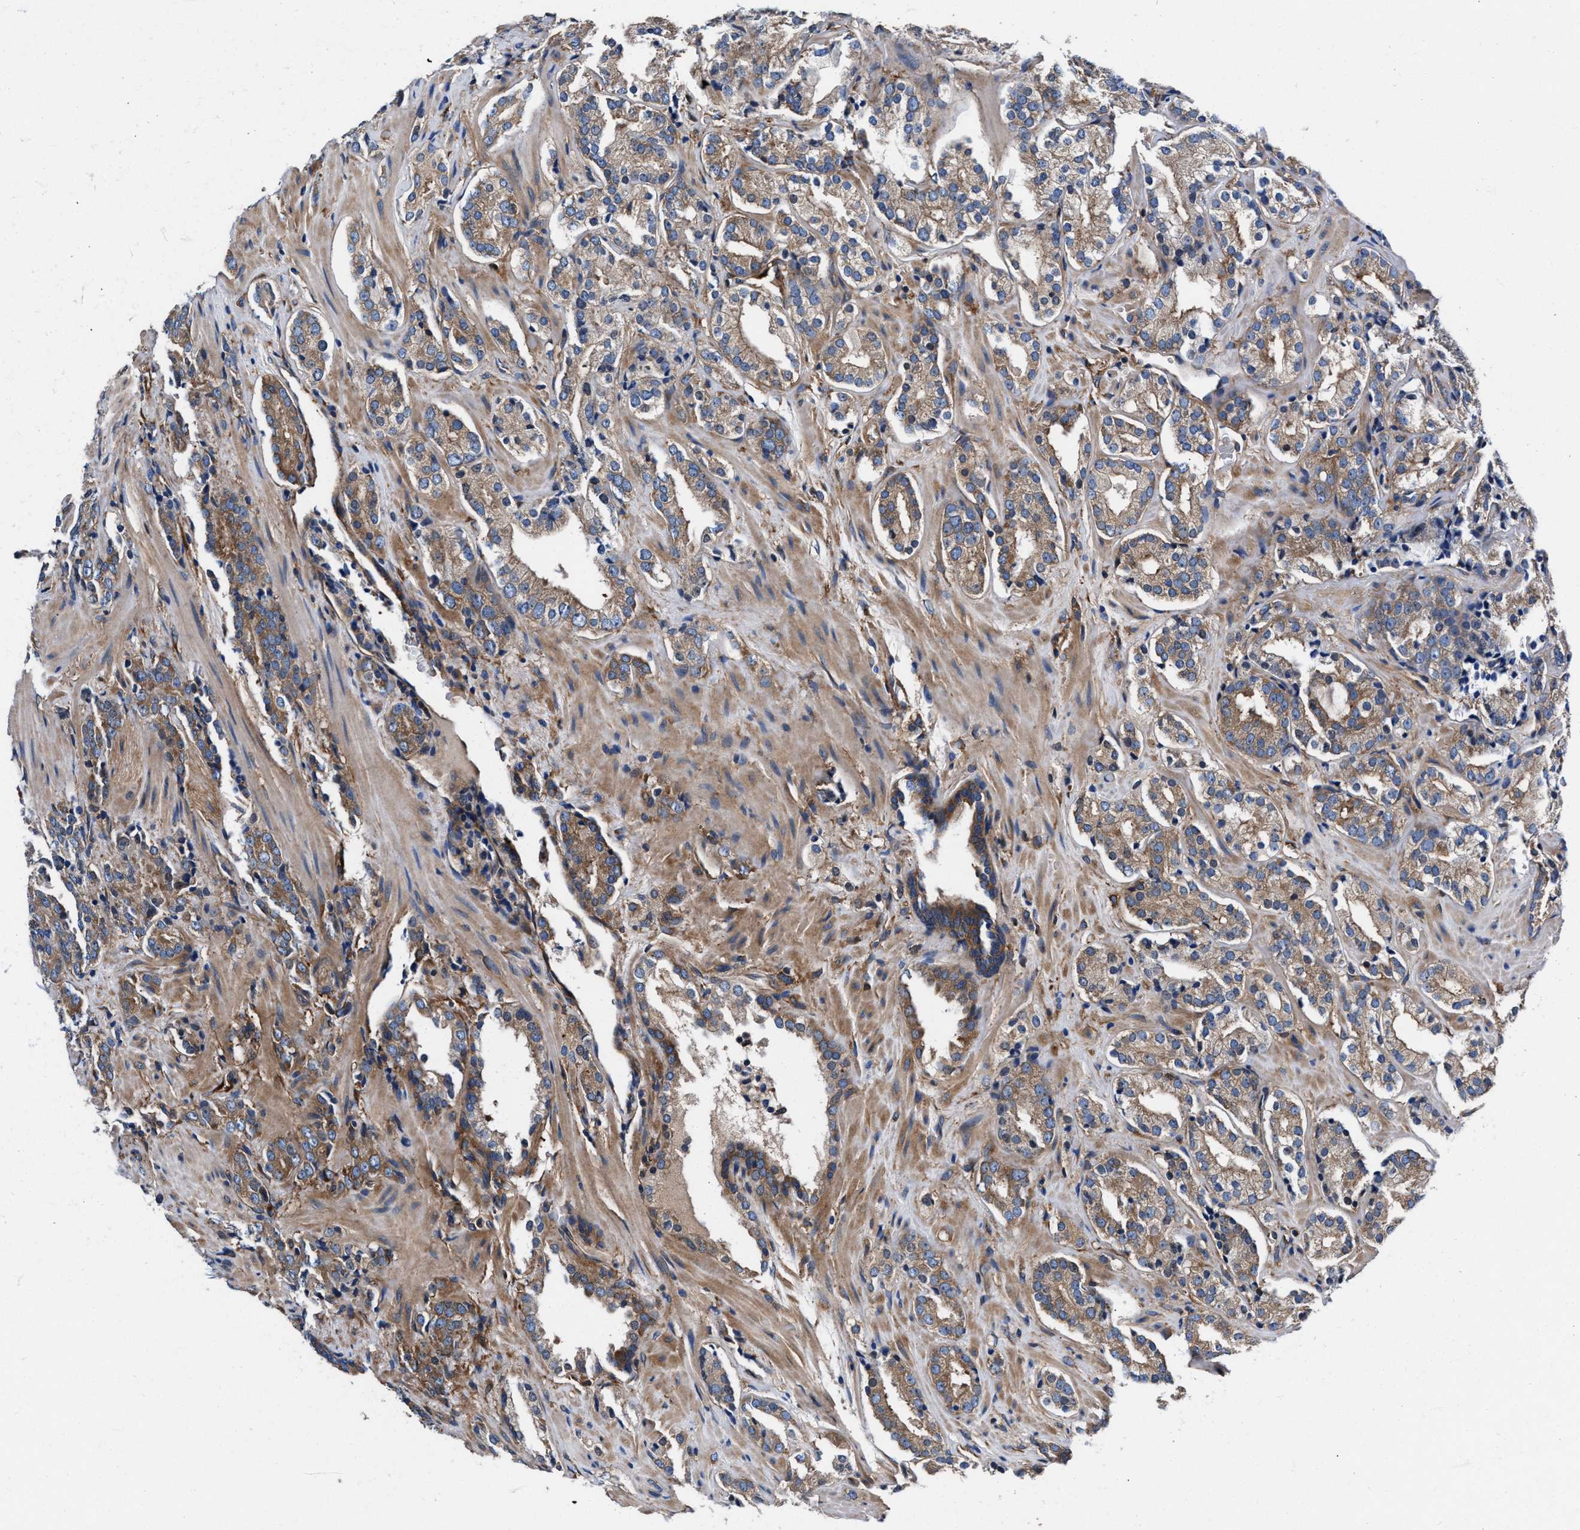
{"staining": {"intensity": "moderate", "quantity": "25%-75%", "location": "cytoplasmic/membranous"}, "tissue": "prostate cancer", "cell_type": "Tumor cells", "image_type": "cancer", "snomed": [{"axis": "morphology", "description": "Adenocarcinoma, High grade"}, {"axis": "topography", "description": "Prostate"}], "caption": "High-grade adenocarcinoma (prostate) stained with DAB immunohistochemistry demonstrates medium levels of moderate cytoplasmic/membranous expression in about 25%-75% of tumor cells.", "gene": "SH3GL1", "patient": {"sex": "male", "age": 71}}